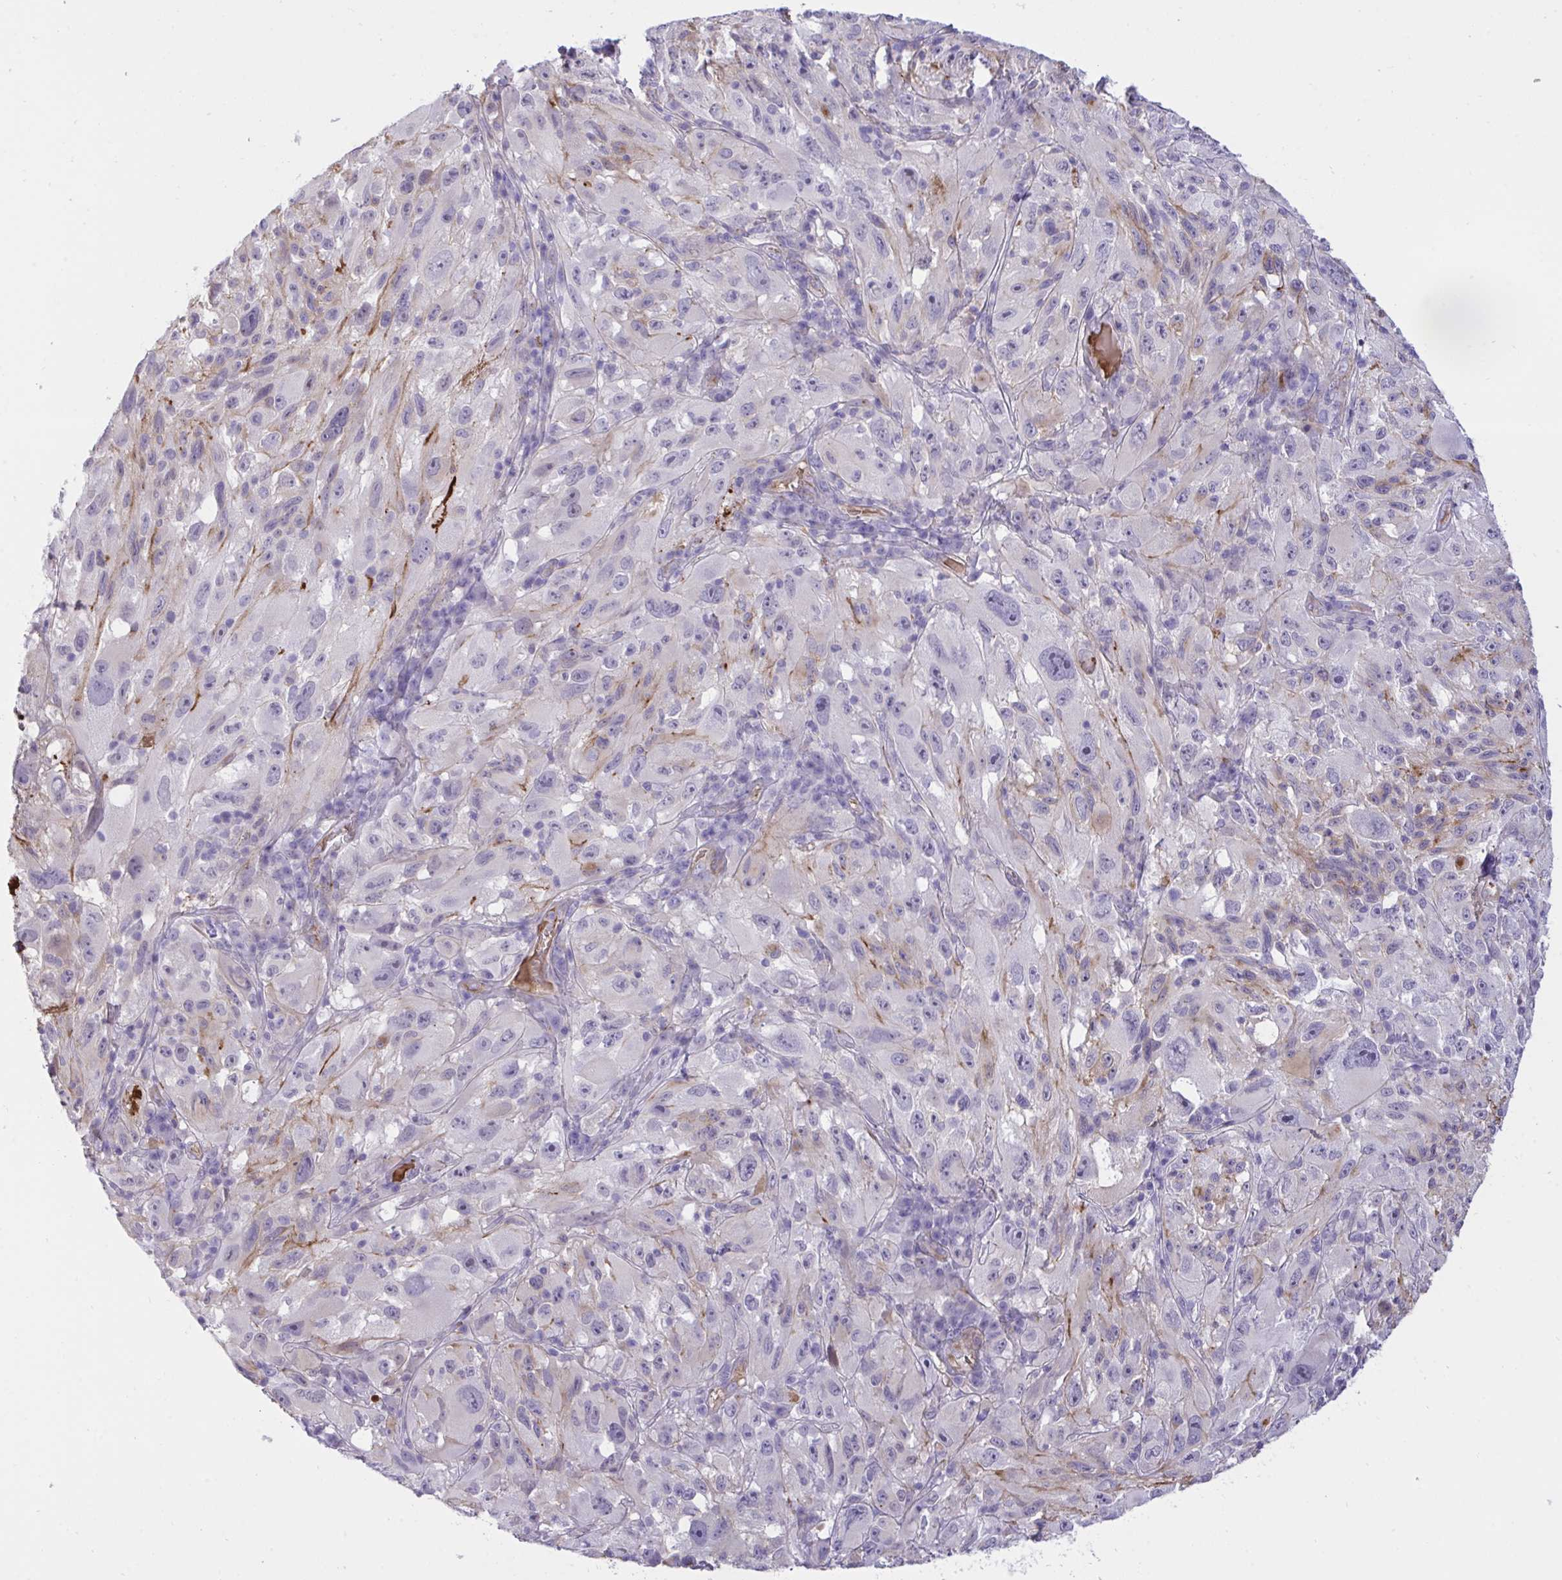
{"staining": {"intensity": "weak", "quantity": "<25%", "location": "cytoplasmic/membranous"}, "tissue": "melanoma", "cell_type": "Tumor cells", "image_type": "cancer", "snomed": [{"axis": "morphology", "description": "Malignant melanoma, NOS"}, {"axis": "topography", "description": "Skin"}], "caption": "High magnification brightfield microscopy of malignant melanoma stained with DAB (3,3'-diaminobenzidine) (brown) and counterstained with hematoxylin (blue): tumor cells show no significant positivity.", "gene": "F2", "patient": {"sex": "female", "age": 71}}